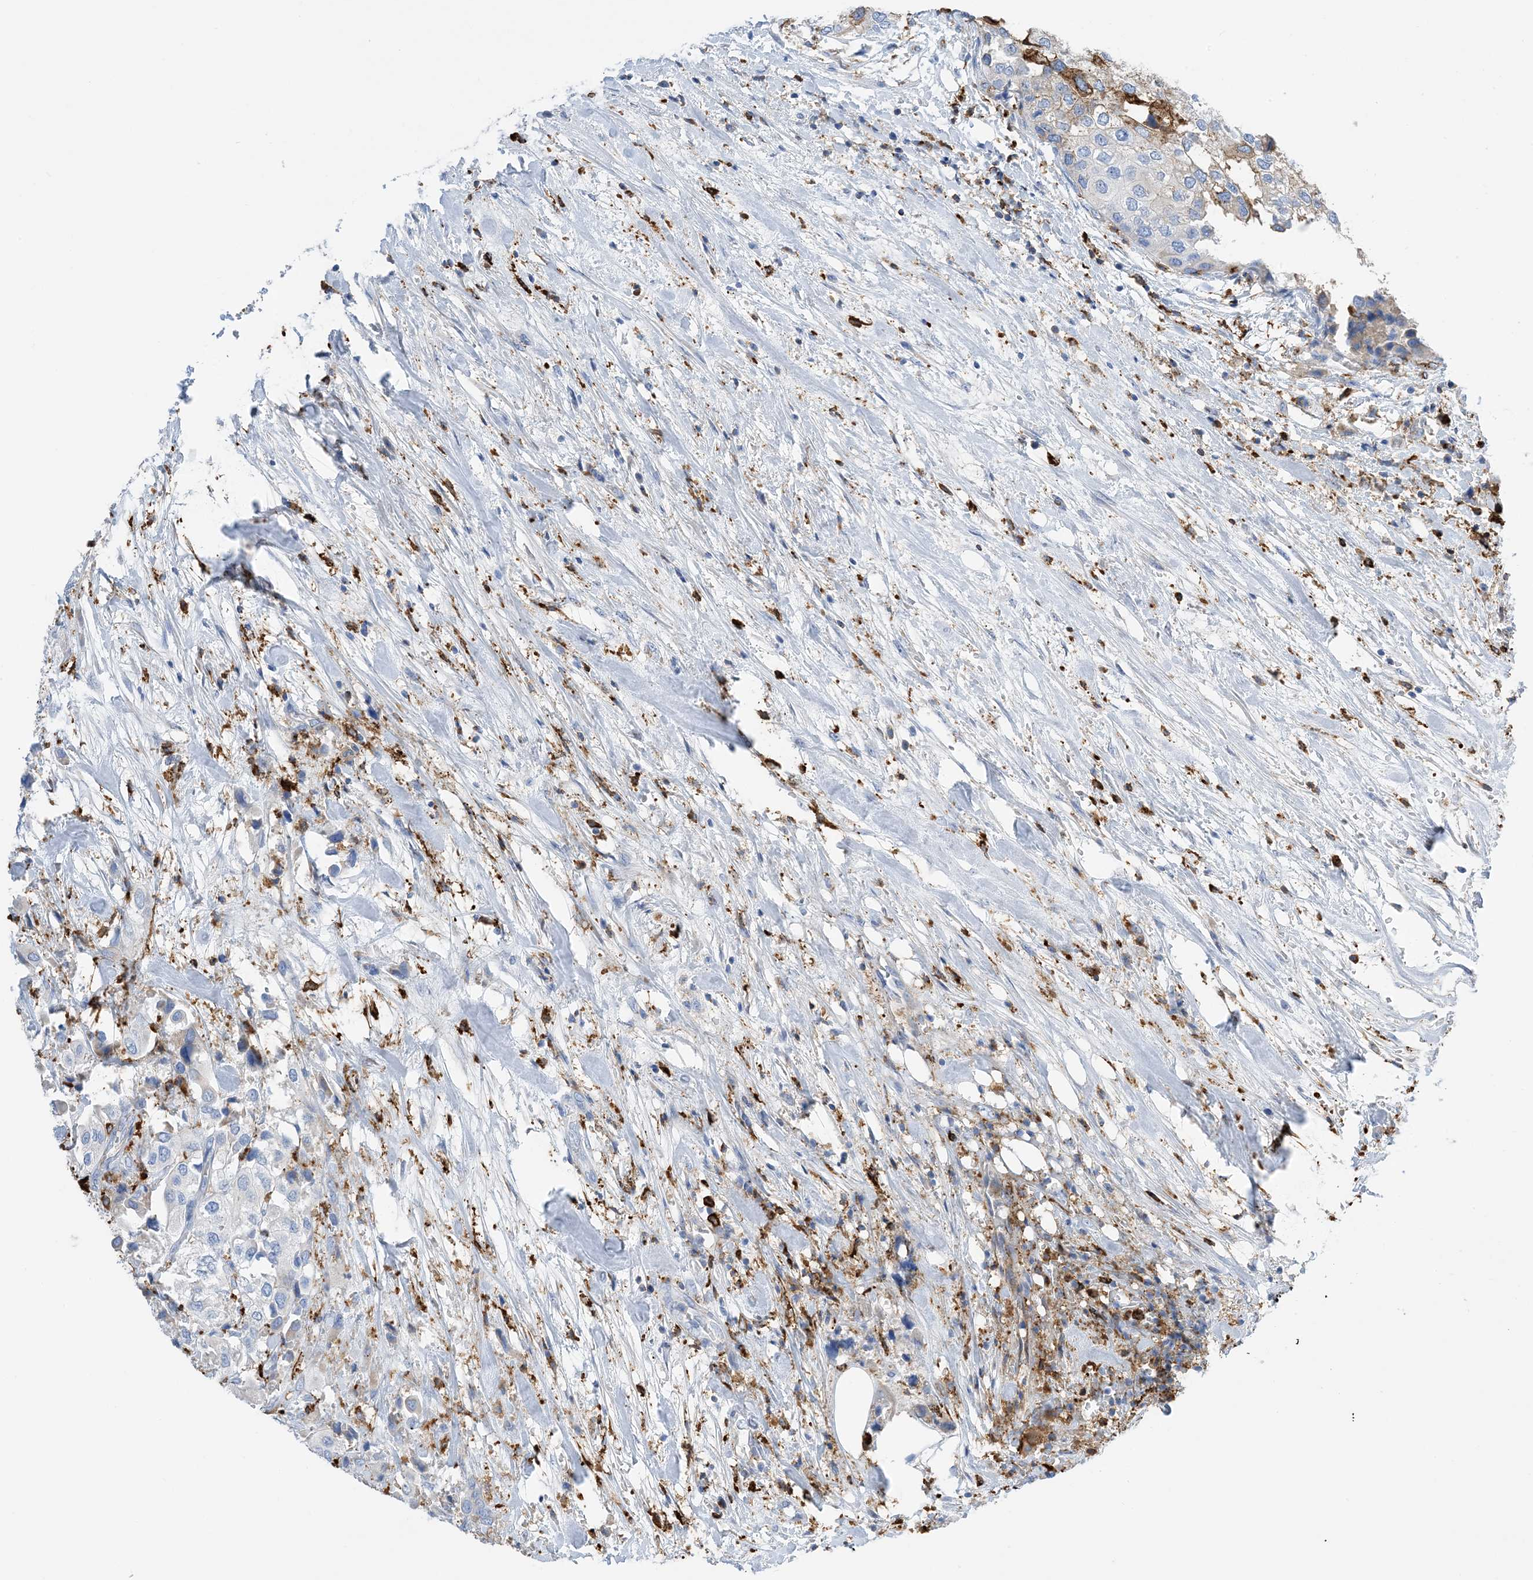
{"staining": {"intensity": "negative", "quantity": "none", "location": "none"}, "tissue": "urothelial cancer", "cell_type": "Tumor cells", "image_type": "cancer", "snomed": [{"axis": "morphology", "description": "Urothelial carcinoma, High grade"}, {"axis": "topography", "description": "Urinary bladder"}], "caption": "A high-resolution photomicrograph shows immunohistochemistry staining of high-grade urothelial carcinoma, which demonstrates no significant positivity in tumor cells.", "gene": "DPH3", "patient": {"sex": "male", "age": 64}}